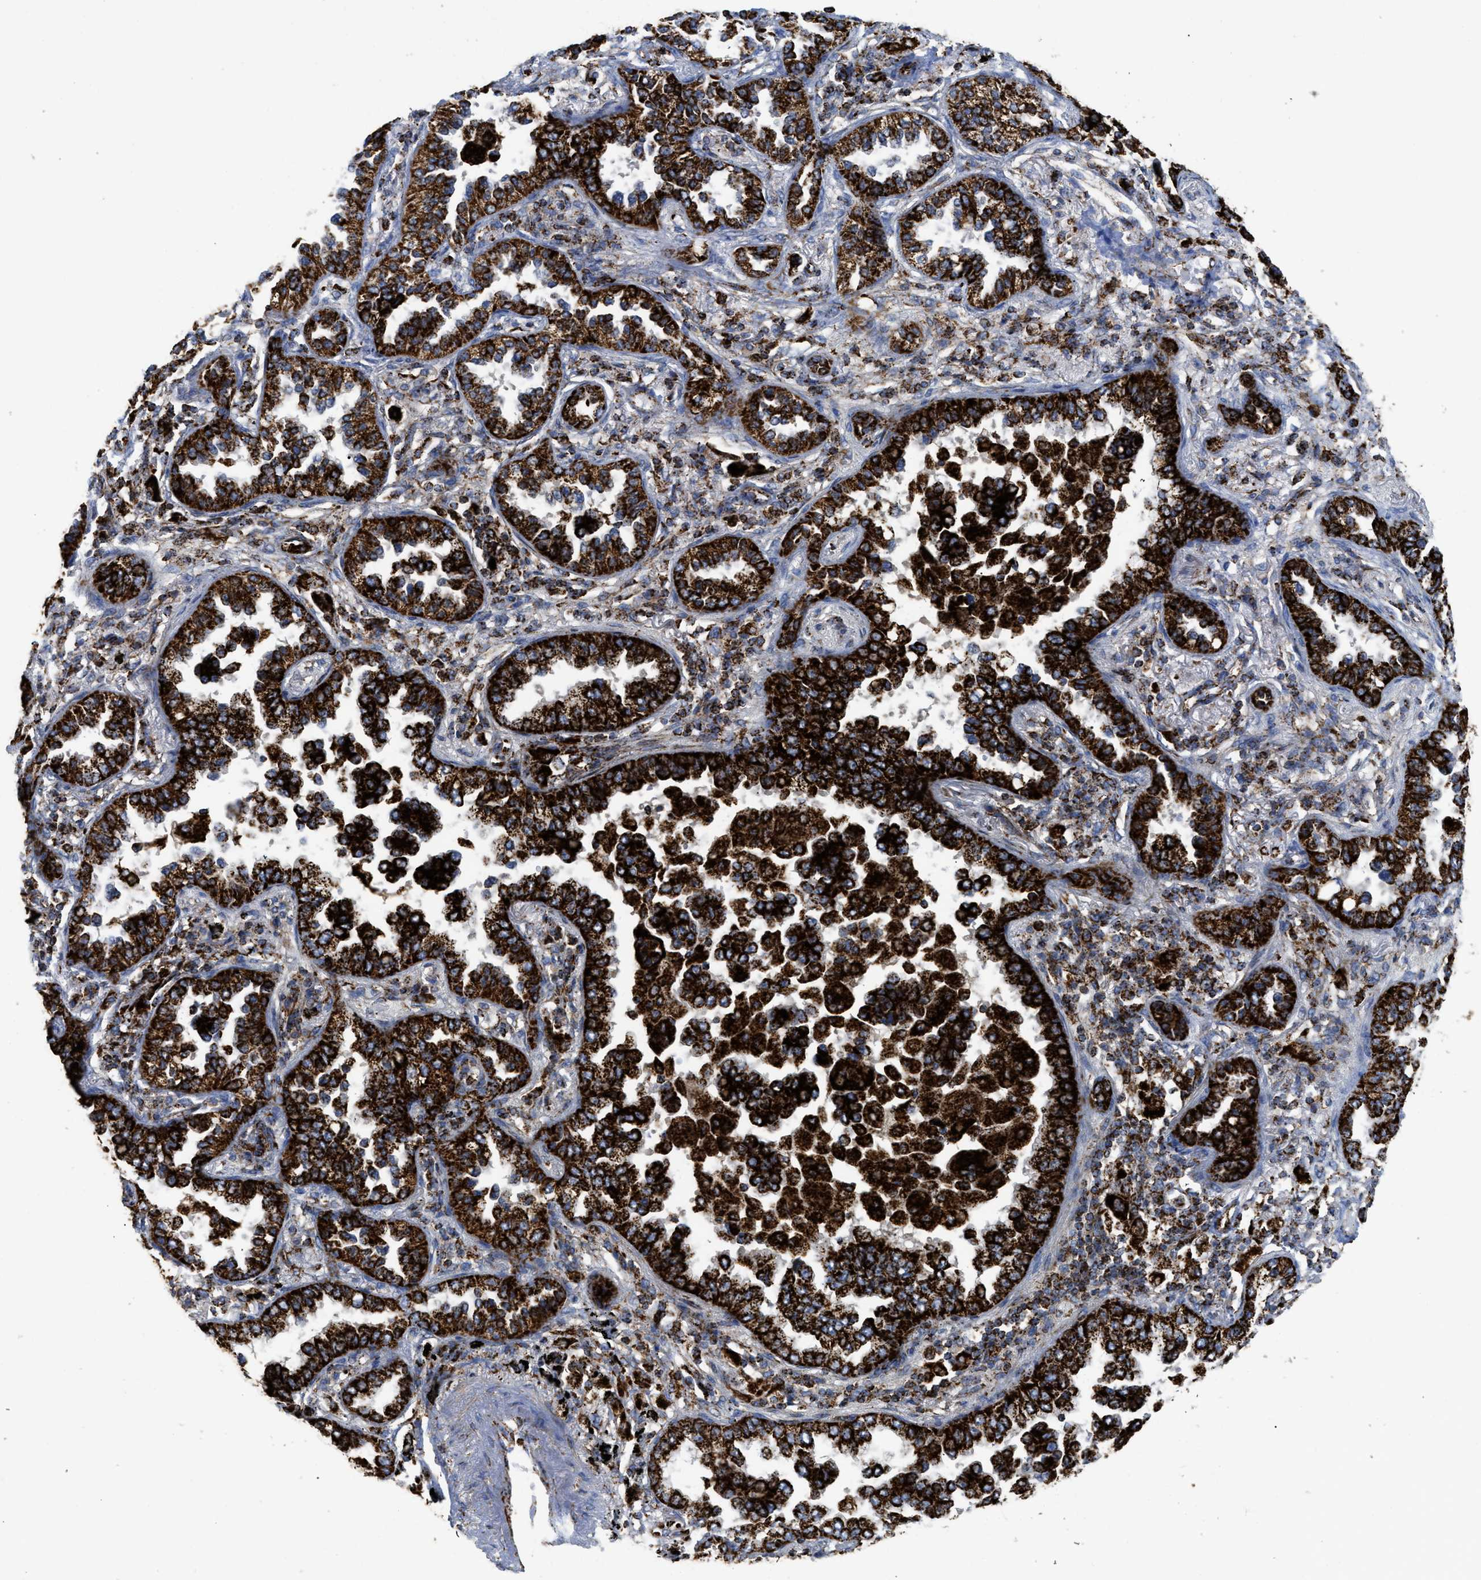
{"staining": {"intensity": "strong", "quantity": ">75%", "location": "cytoplasmic/membranous"}, "tissue": "lung cancer", "cell_type": "Tumor cells", "image_type": "cancer", "snomed": [{"axis": "morphology", "description": "Normal tissue, NOS"}, {"axis": "morphology", "description": "Adenocarcinoma, NOS"}, {"axis": "topography", "description": "Lung"}], "caption": "Human adenocarcinoma (lung) stained with a protein marker reveals strong staining in tumor cells.", "gene": "SQOR", "patient": {"sex": "male", "age": 59}}